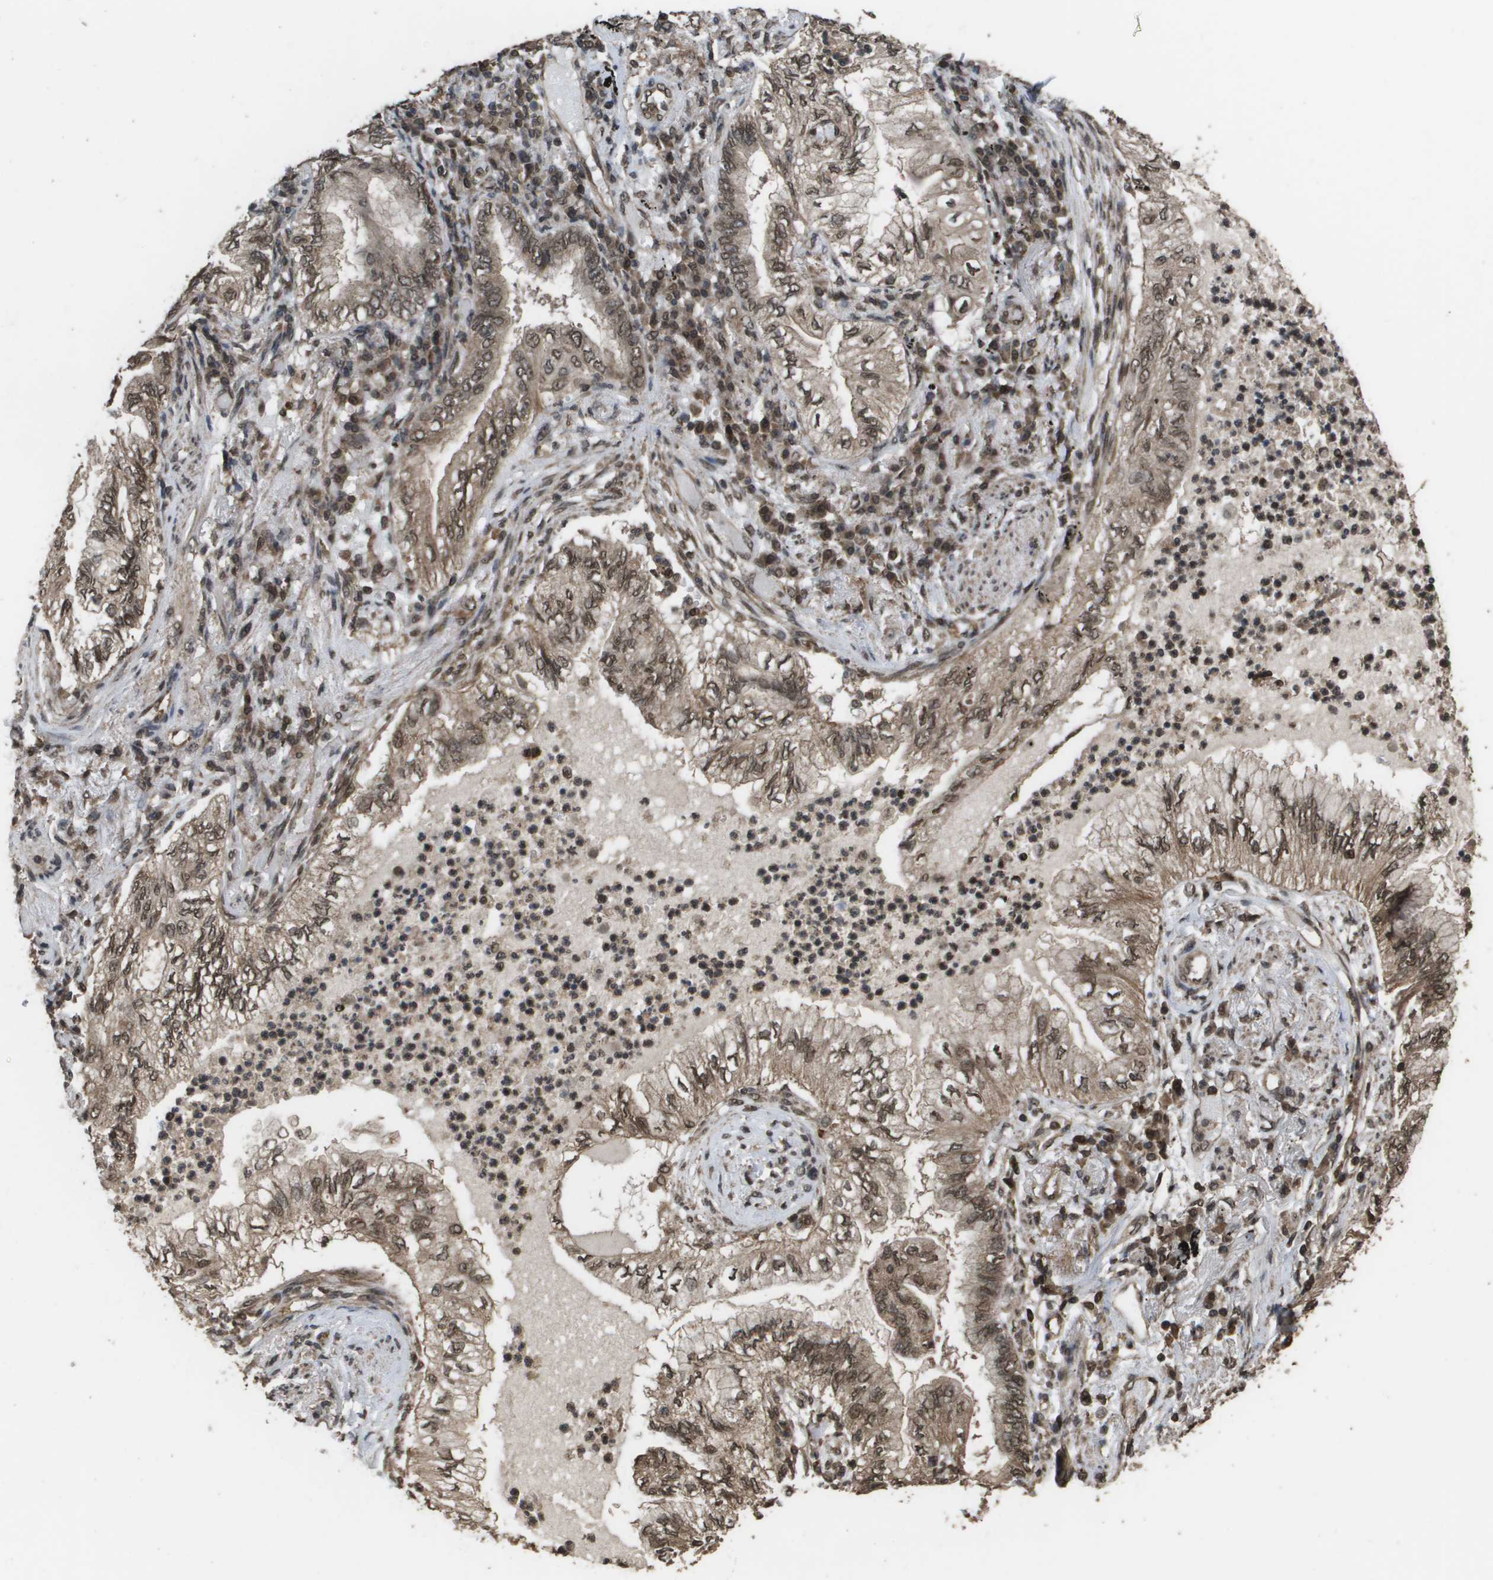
{"staining": {"intensity": "moderate", "quantity": ">75%", "location": "cytoplasmic/membranous,nuclear"}, "tissue": "lung cancer", "cell_type": "Tumor cells", "image_type": "cancer", "snomed": [{"axis": "morphology", "description": "Normal tissue, NOS"}, {"axis": "morphology", "description": "Adenocarcinoma, NOS"}, {"axis": "topography", "description": "Bronchus"}, {"axis": "topography", "description": "Lung"}], "caption": "Immunohistochemistry (IHC) (DAB (3,3'-diaminobenzidine)) staining of human lung cancer (adenocarcinoma) shows moderate cytoplasmic/membranous and nuclear protein expression in approximately >75% of tumor cells.", "gene": "AXIN2", "patient": {"sex": "female", "age": 70}}